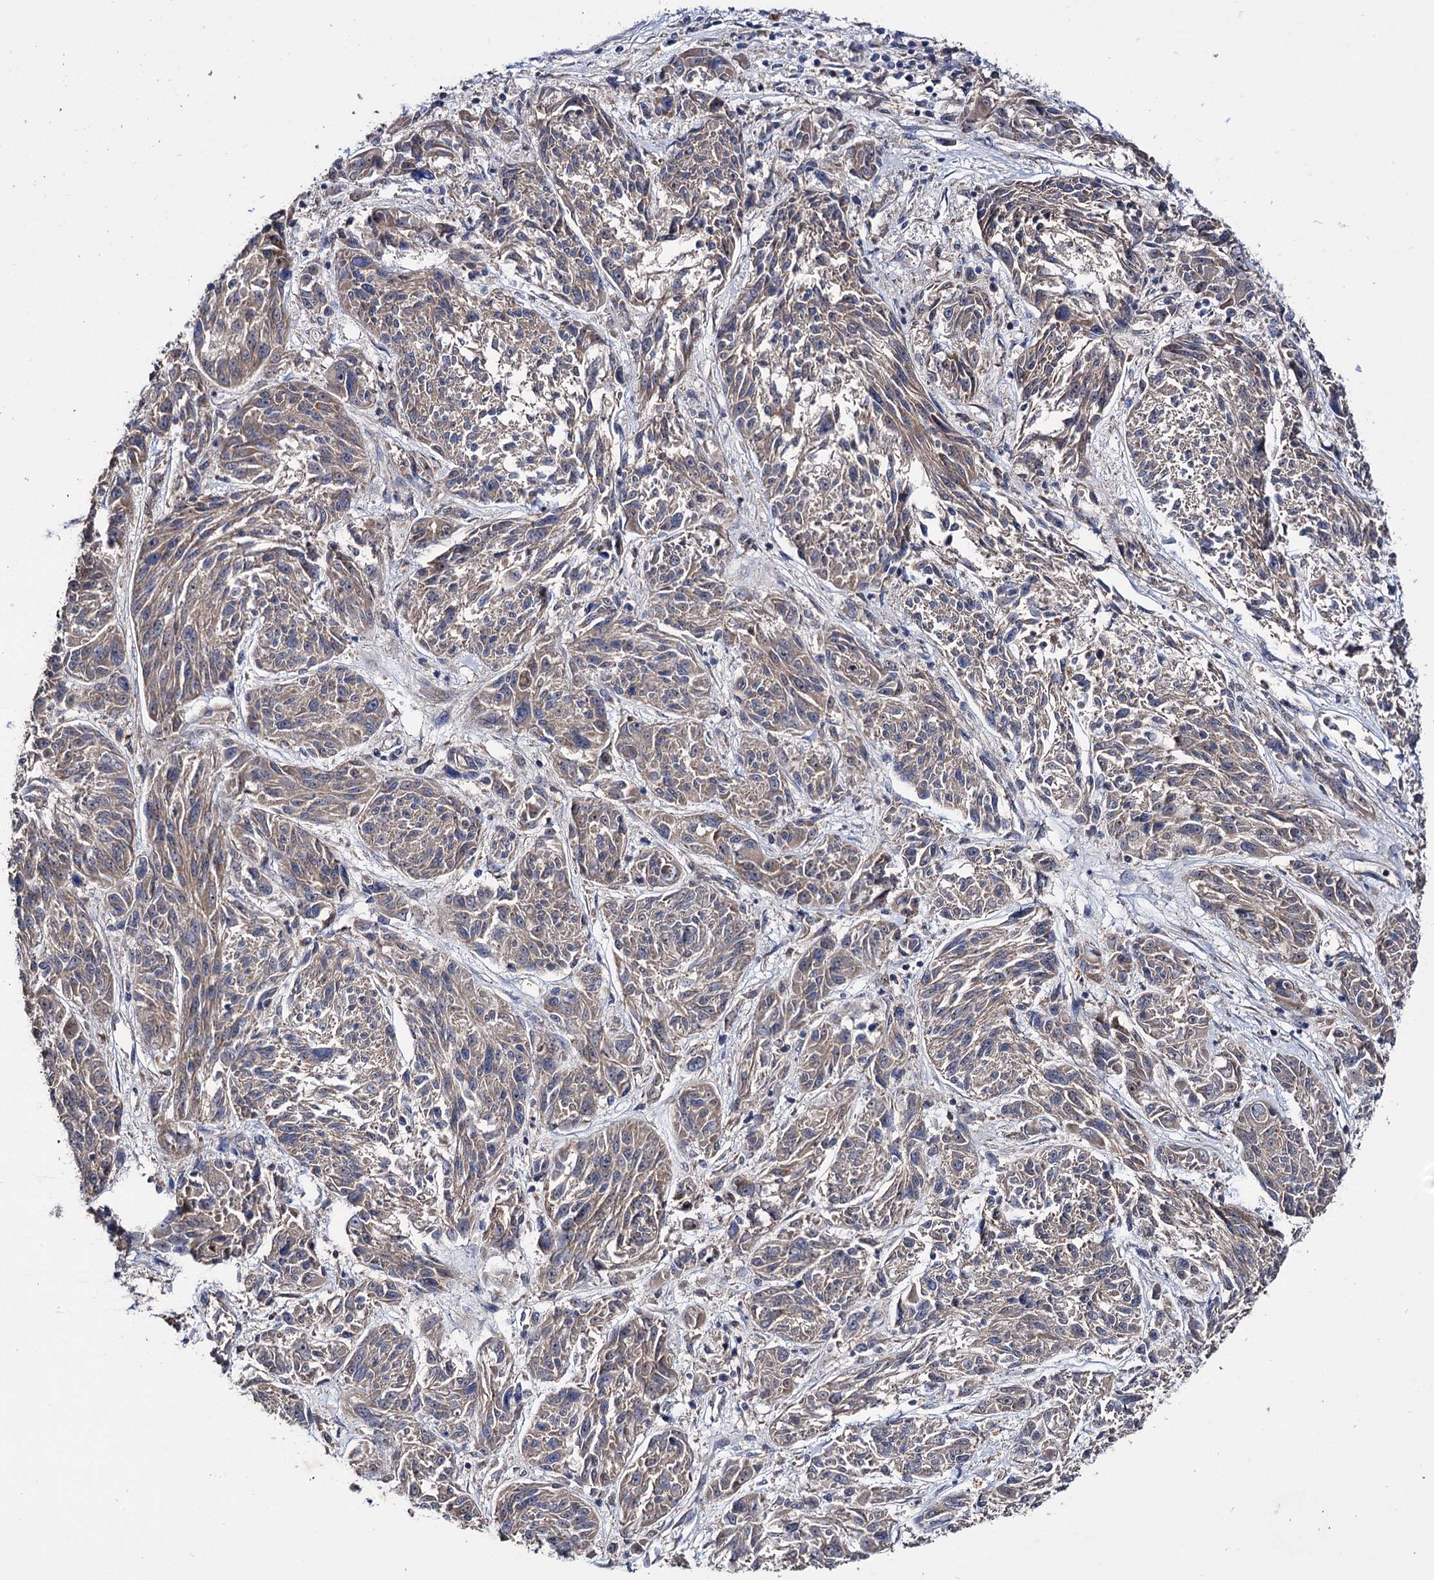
{"staining": {"intensity": "weak", "quantity": "25%-75%", "location": "cytoplasmic/membranous"}, "tissue": "melanoma", "cell_type": "Tumor cells", "image_type": "cancer", "snomed": [{"axis": "morphology", "description": "Malignant melanoma, NOS"}, {"axis": "topography", "description": "Skin"}], "caption": "Immunohistochemical staining of malignant melanoma reveals low levels of weak cytoplasmic/membranous protein positivity in approximately 25%-75% of tumor cells.", "gene": "CLPB", "patient": {"sex": "male", "age": 53}}